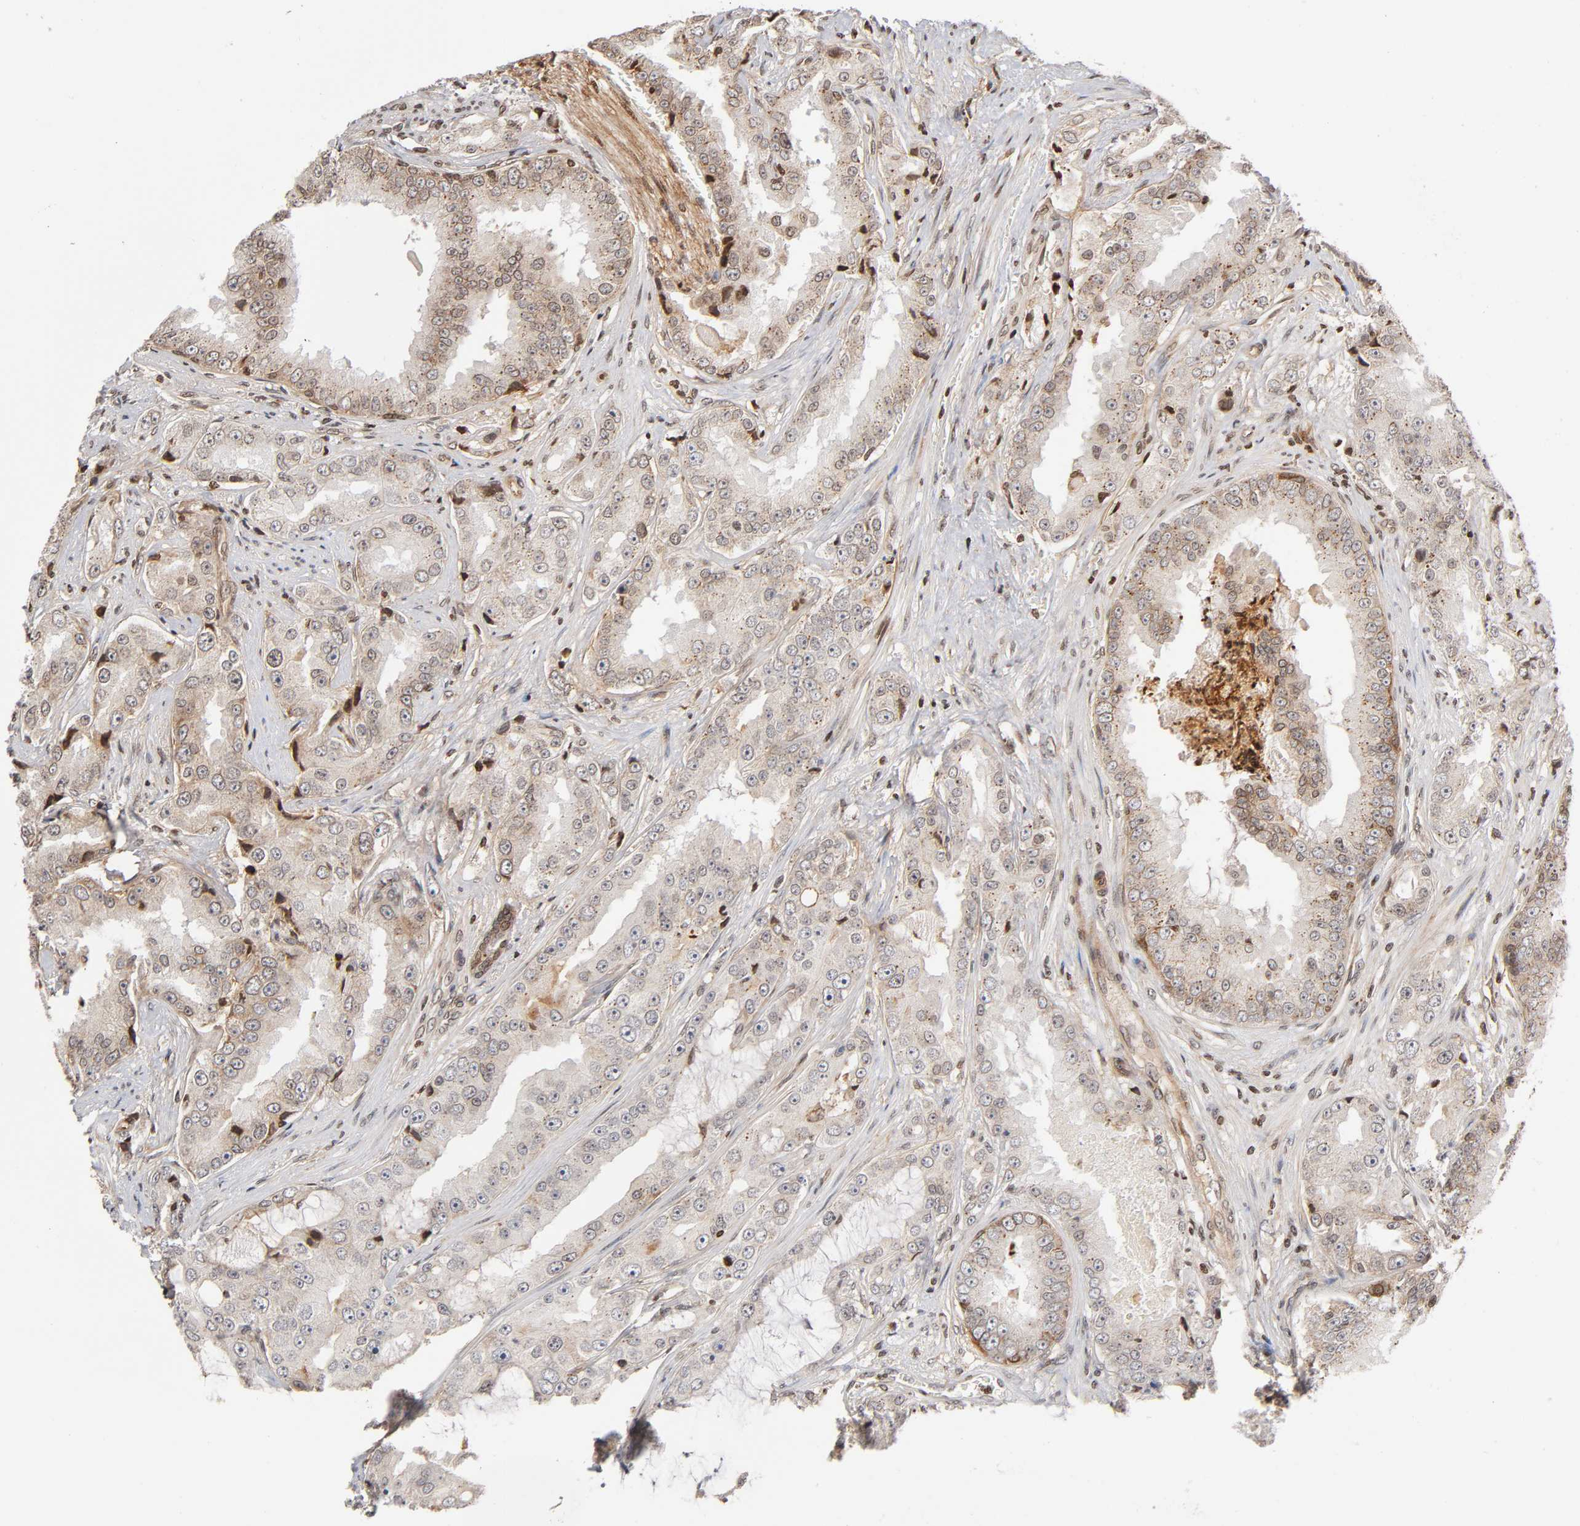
{"staining": {"intensity": "weak", "quantity": "<25%", "location": "cytoplasmic/membranous"}, "tissue": "prostate cancer", "cell_type": "Tumor cells", "image_type": "cancer", "snomed": [{"axis": "morphology", "description": "Adenocarcinoma, High grade"}, {"axis": "topography", "description": "Prostate"}], "caption": "This micrograph is of high-grade adenocarcinoma (prostate) stained with immunohistochemistry (IHC) to label a protein in brown with the nuclei are counter-stained blue. There is no staining in tumor cells. (Stains: DAB IHC with hematoxylin counter stain, Microscopy: brightfield microscopy at high magnification).", "gene": "ITGAV", "patient": {"sex": "male", "age": 73}}